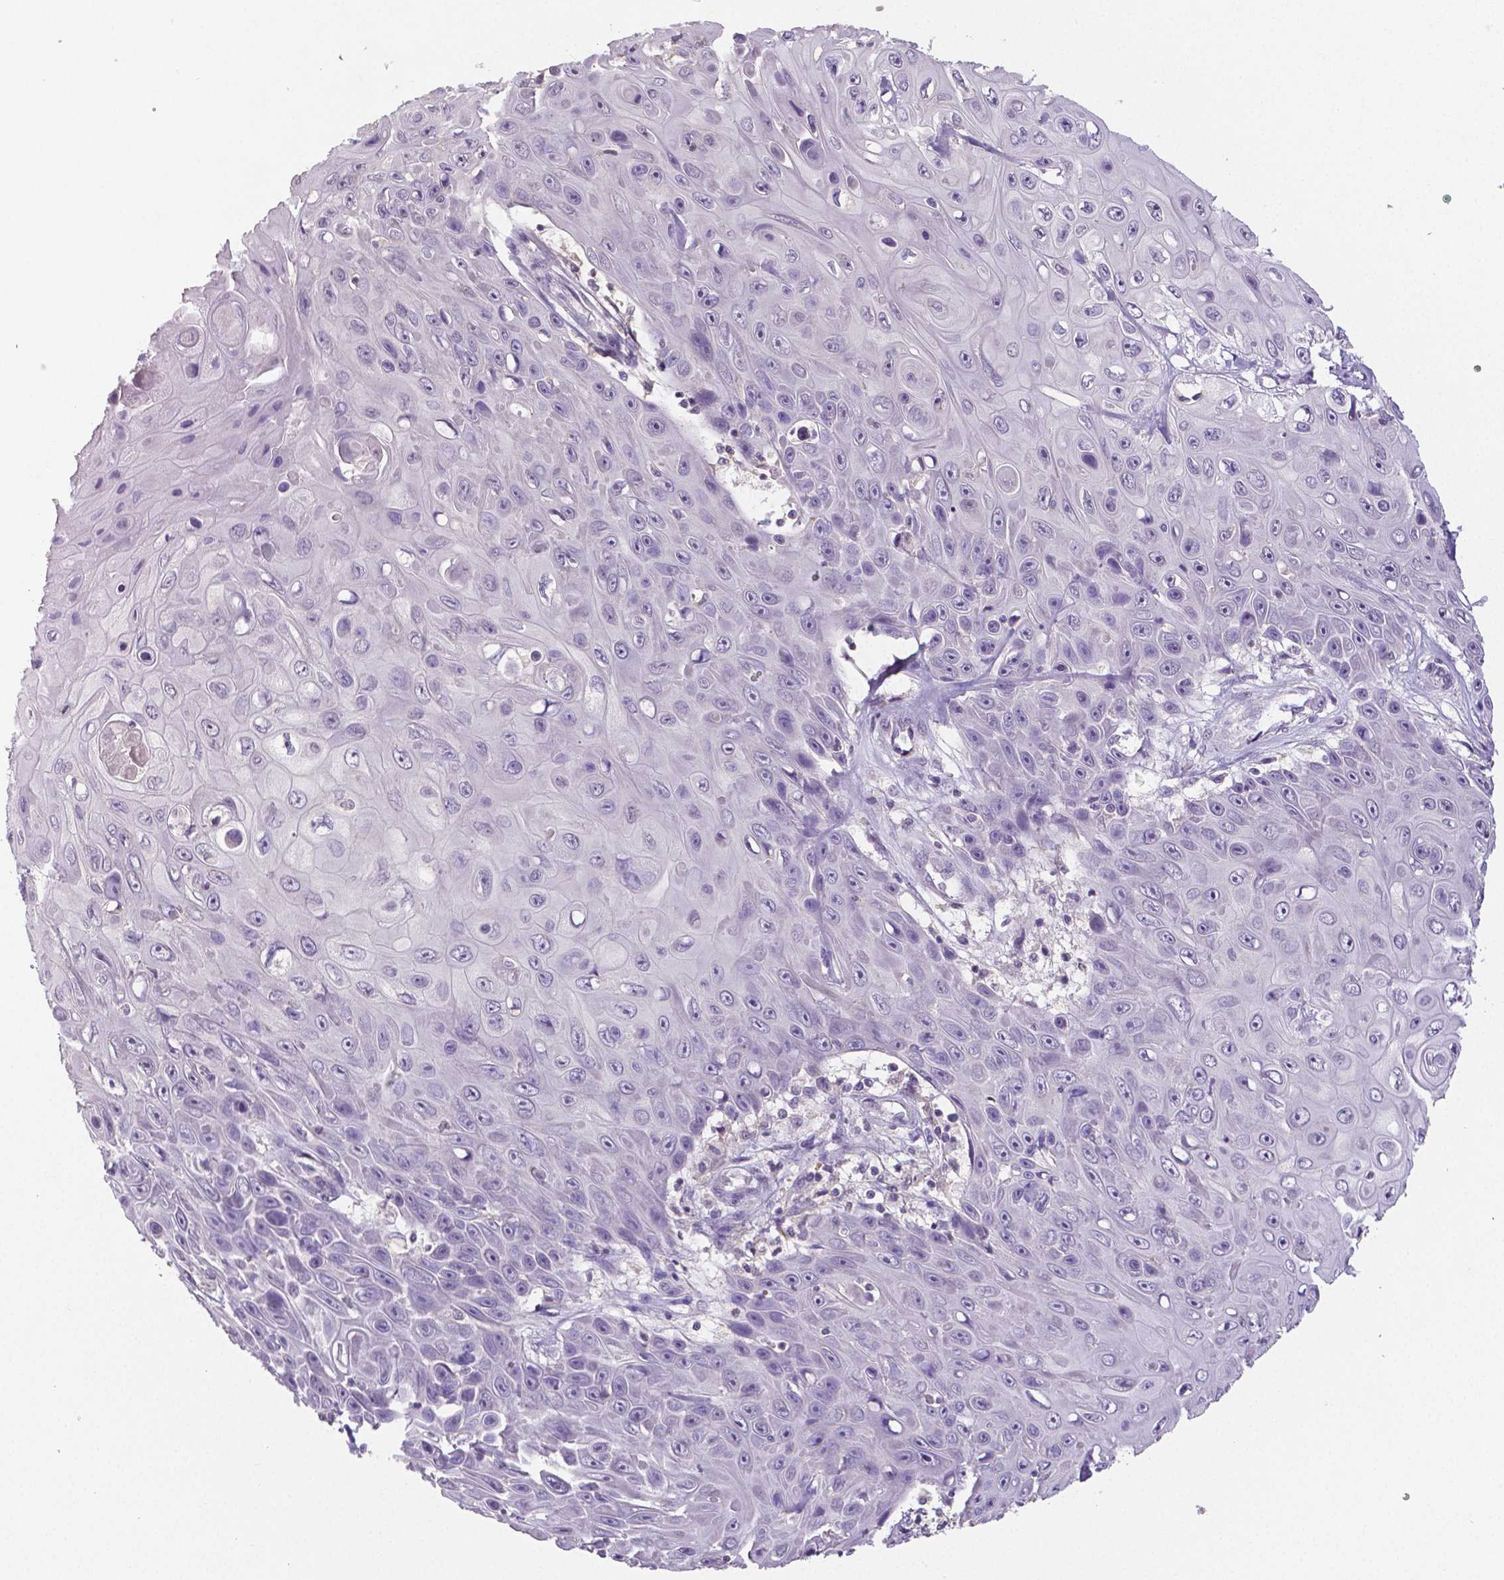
{"staining": {"intensity": "negative", "quantity": "none", "location": "none"}, "tissue": "skin cancer", "cell_type": "Tumor cells", "image_type": "cancer", "snomed": [{"axis": "morphology", "description": "Squamous cell carcinoma, NOS"}, {"axis": "topography", "description": "Skin"}], "caption": "The image exhibits no significant staining in tumor cells of skin cancer. (Immunohistochemistry, brightfield microscopy, high magnification).", "gene": "CRMP1", "patient": {"sex": "male", "age": 82}}